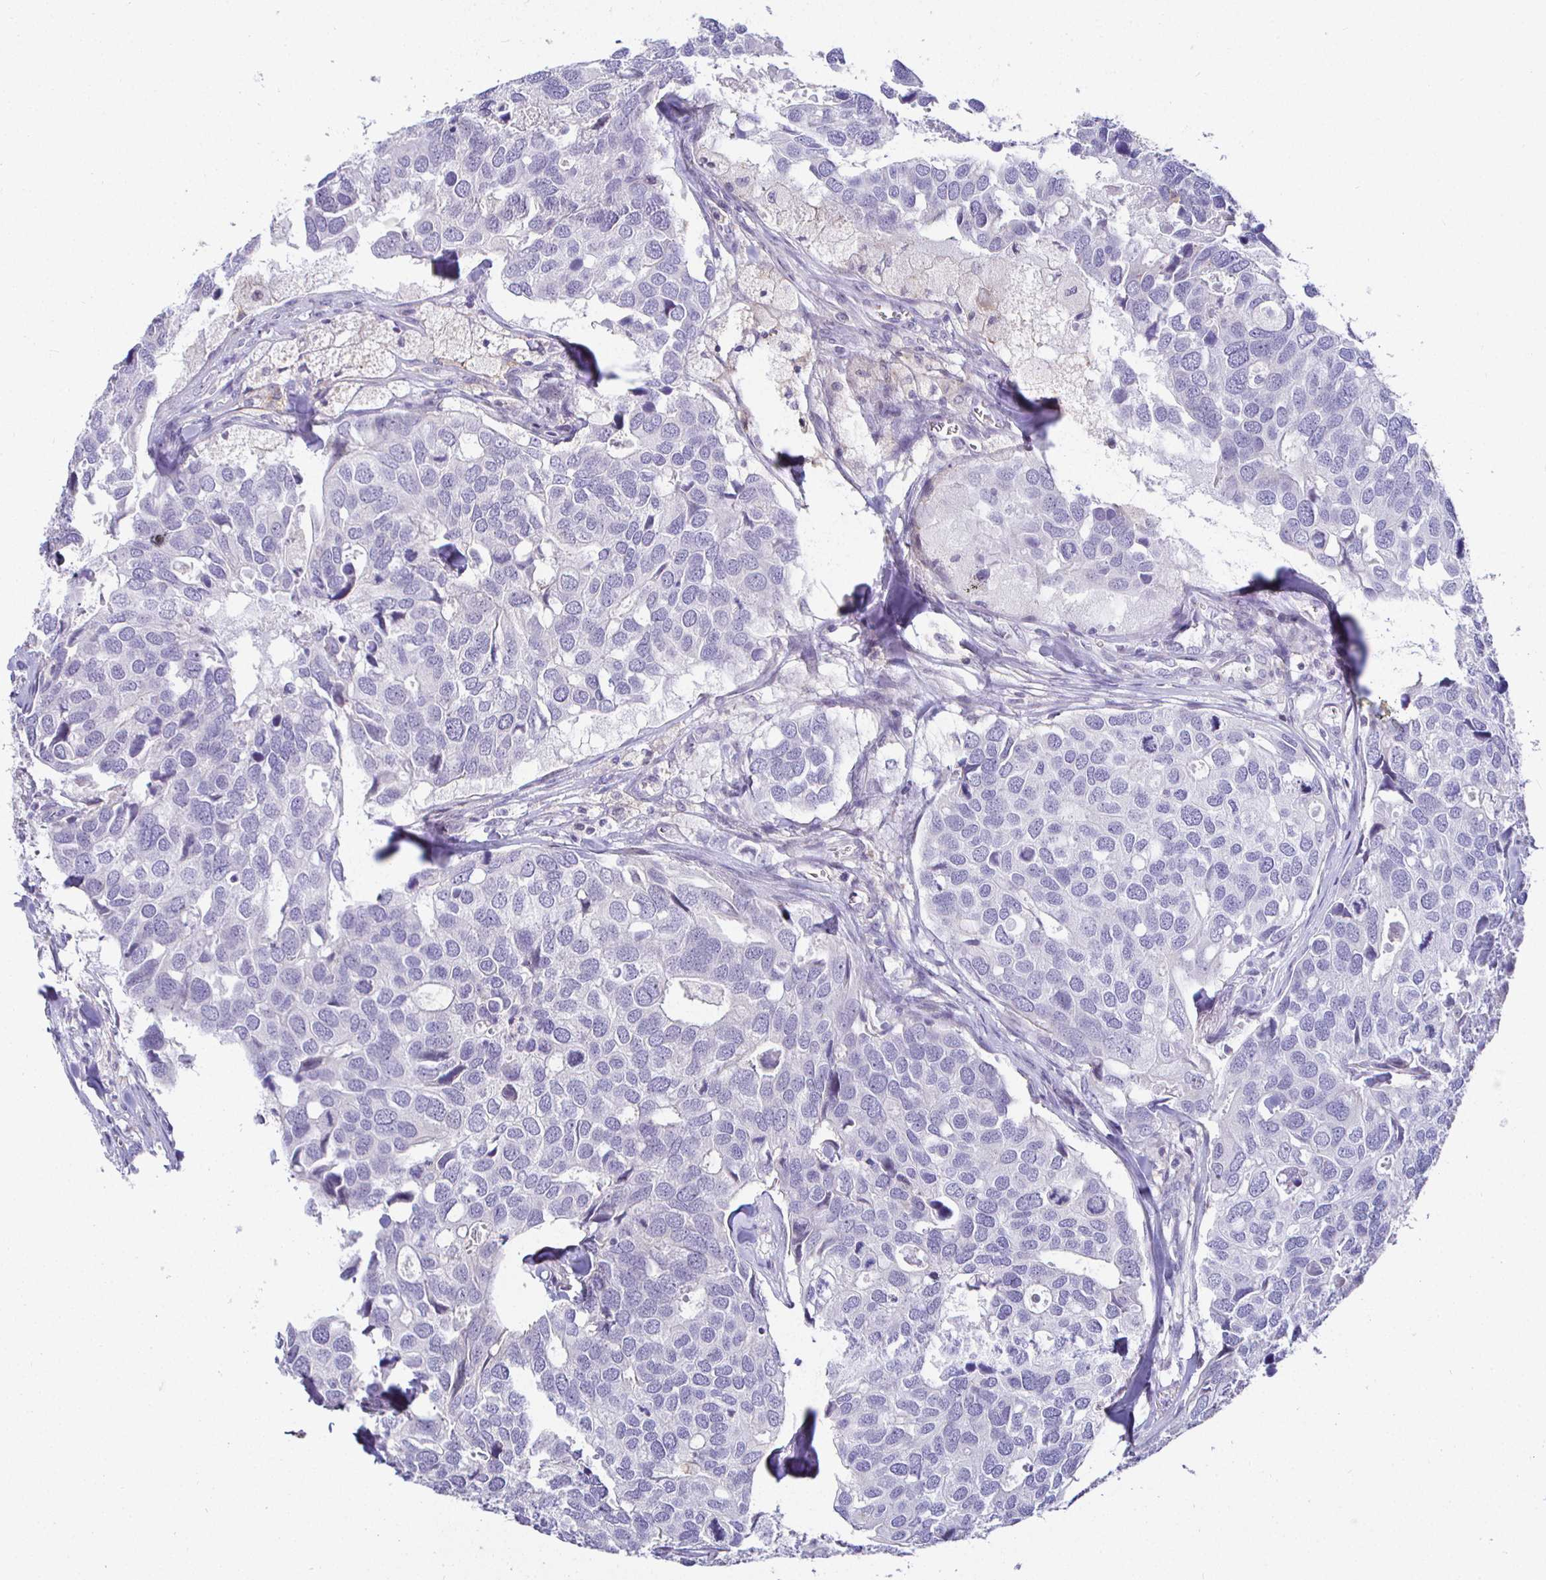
{"staining": {"intensity": "negative", "quantity": "none", "location": "none"}, "tissue": "breast cancer", "cell_type": "Tumor cells", "image_type": "cancer", "snomed": [{"axis": "morphology", "description": "Duct carcinoma"}, {"axis": "topography", "description": "Breast"}], "caption": "The photomicrograph demonstrates no staining of tumor cells in breast cancer.", "gene": "SIRPA", "patient": {"sex": "female", "age": 83}}